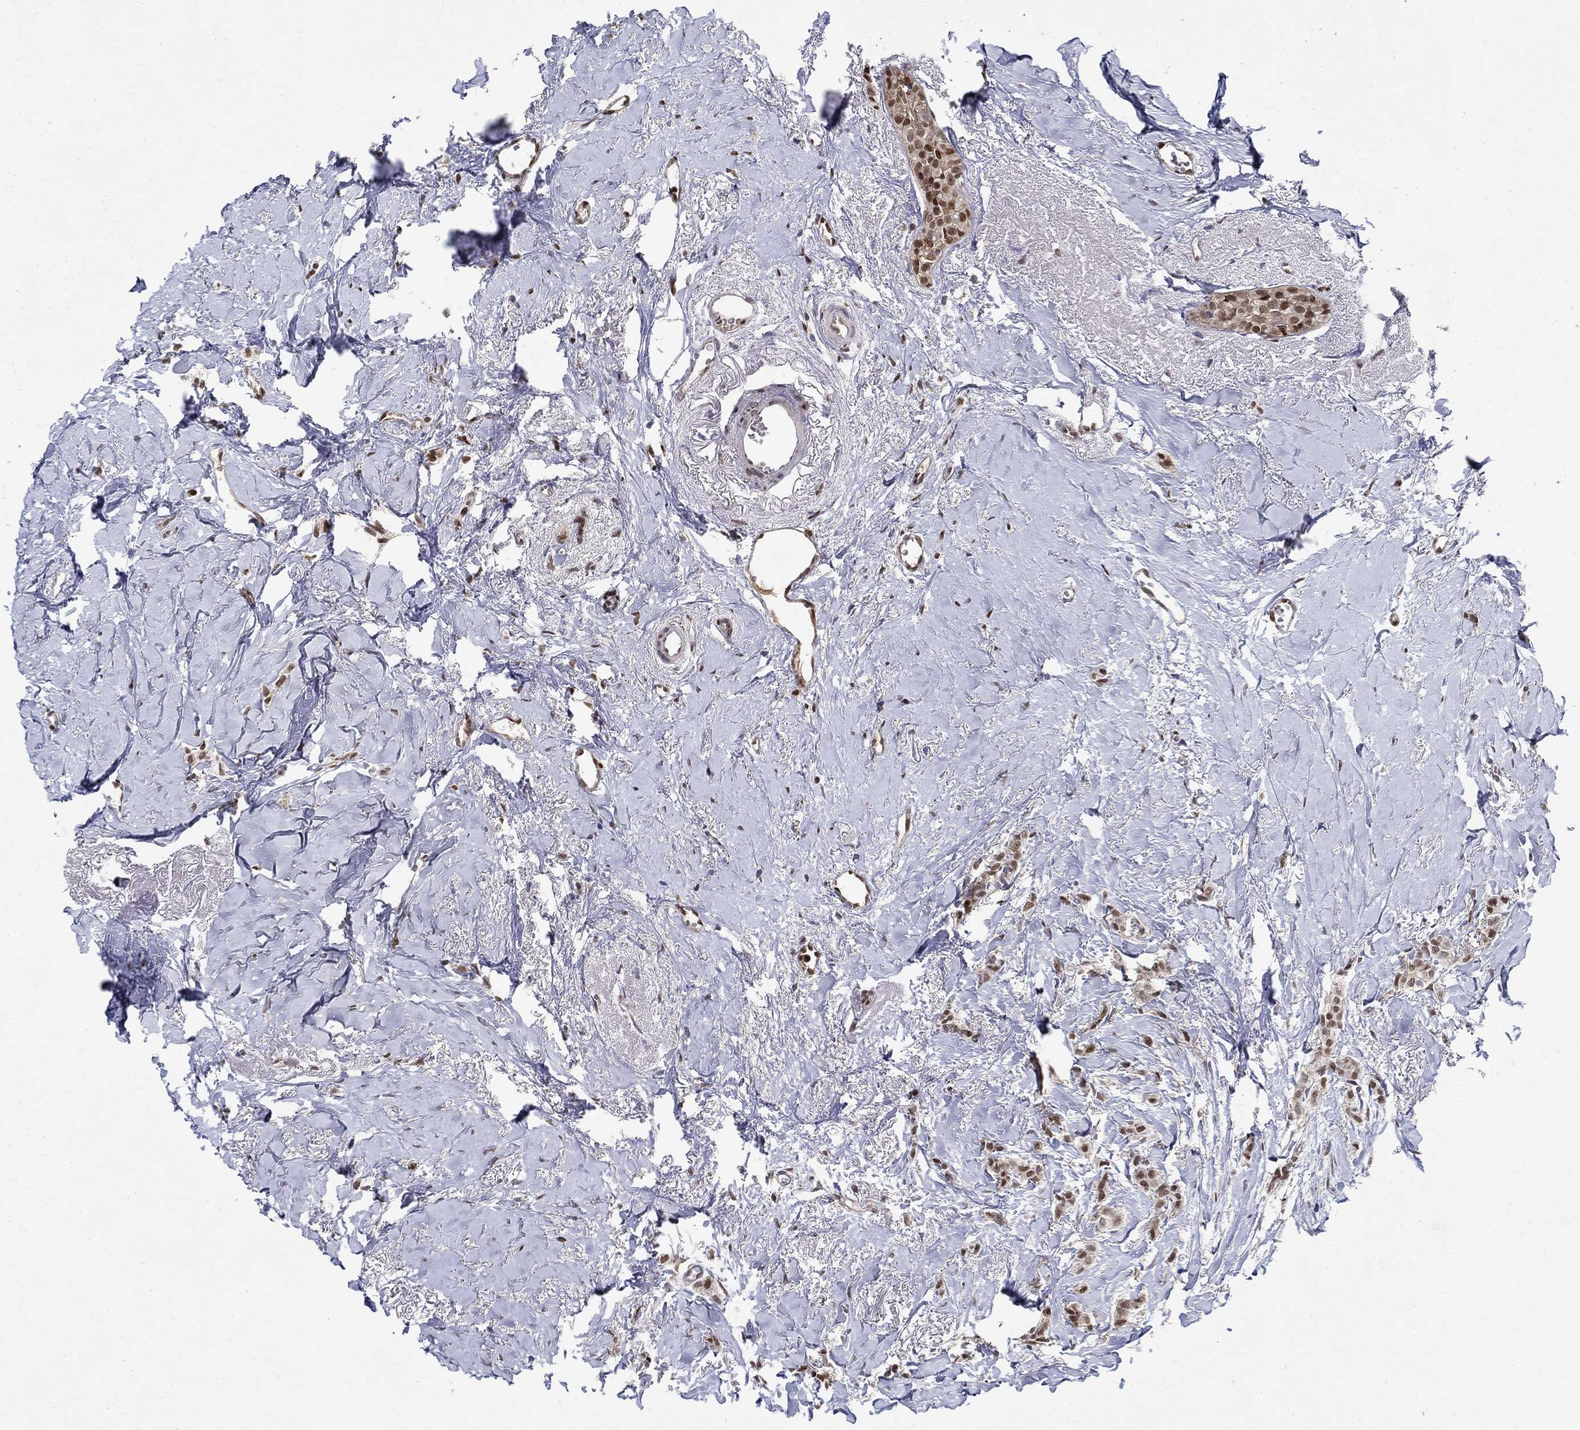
{"staining": {"intensity": "strong", "quantity": "<25%", "location": "nuclear"}, "tissue": "breast cancer", "cell_type": "Tumor cells", "image_type": "cancer", "snomed": [{"axis": "morphology", "description": "Duct carcinoma"}, {"axis": "topography", "description": "Breast"}], "caption": "This is an image of immunohistochemistry staining of breast cancer (invasive ductal carcinoma), which shows strong expression in the nuclear of tumor cells.", "gene": "ZNF594", "patient": {"sex": "female", "age": 85}}